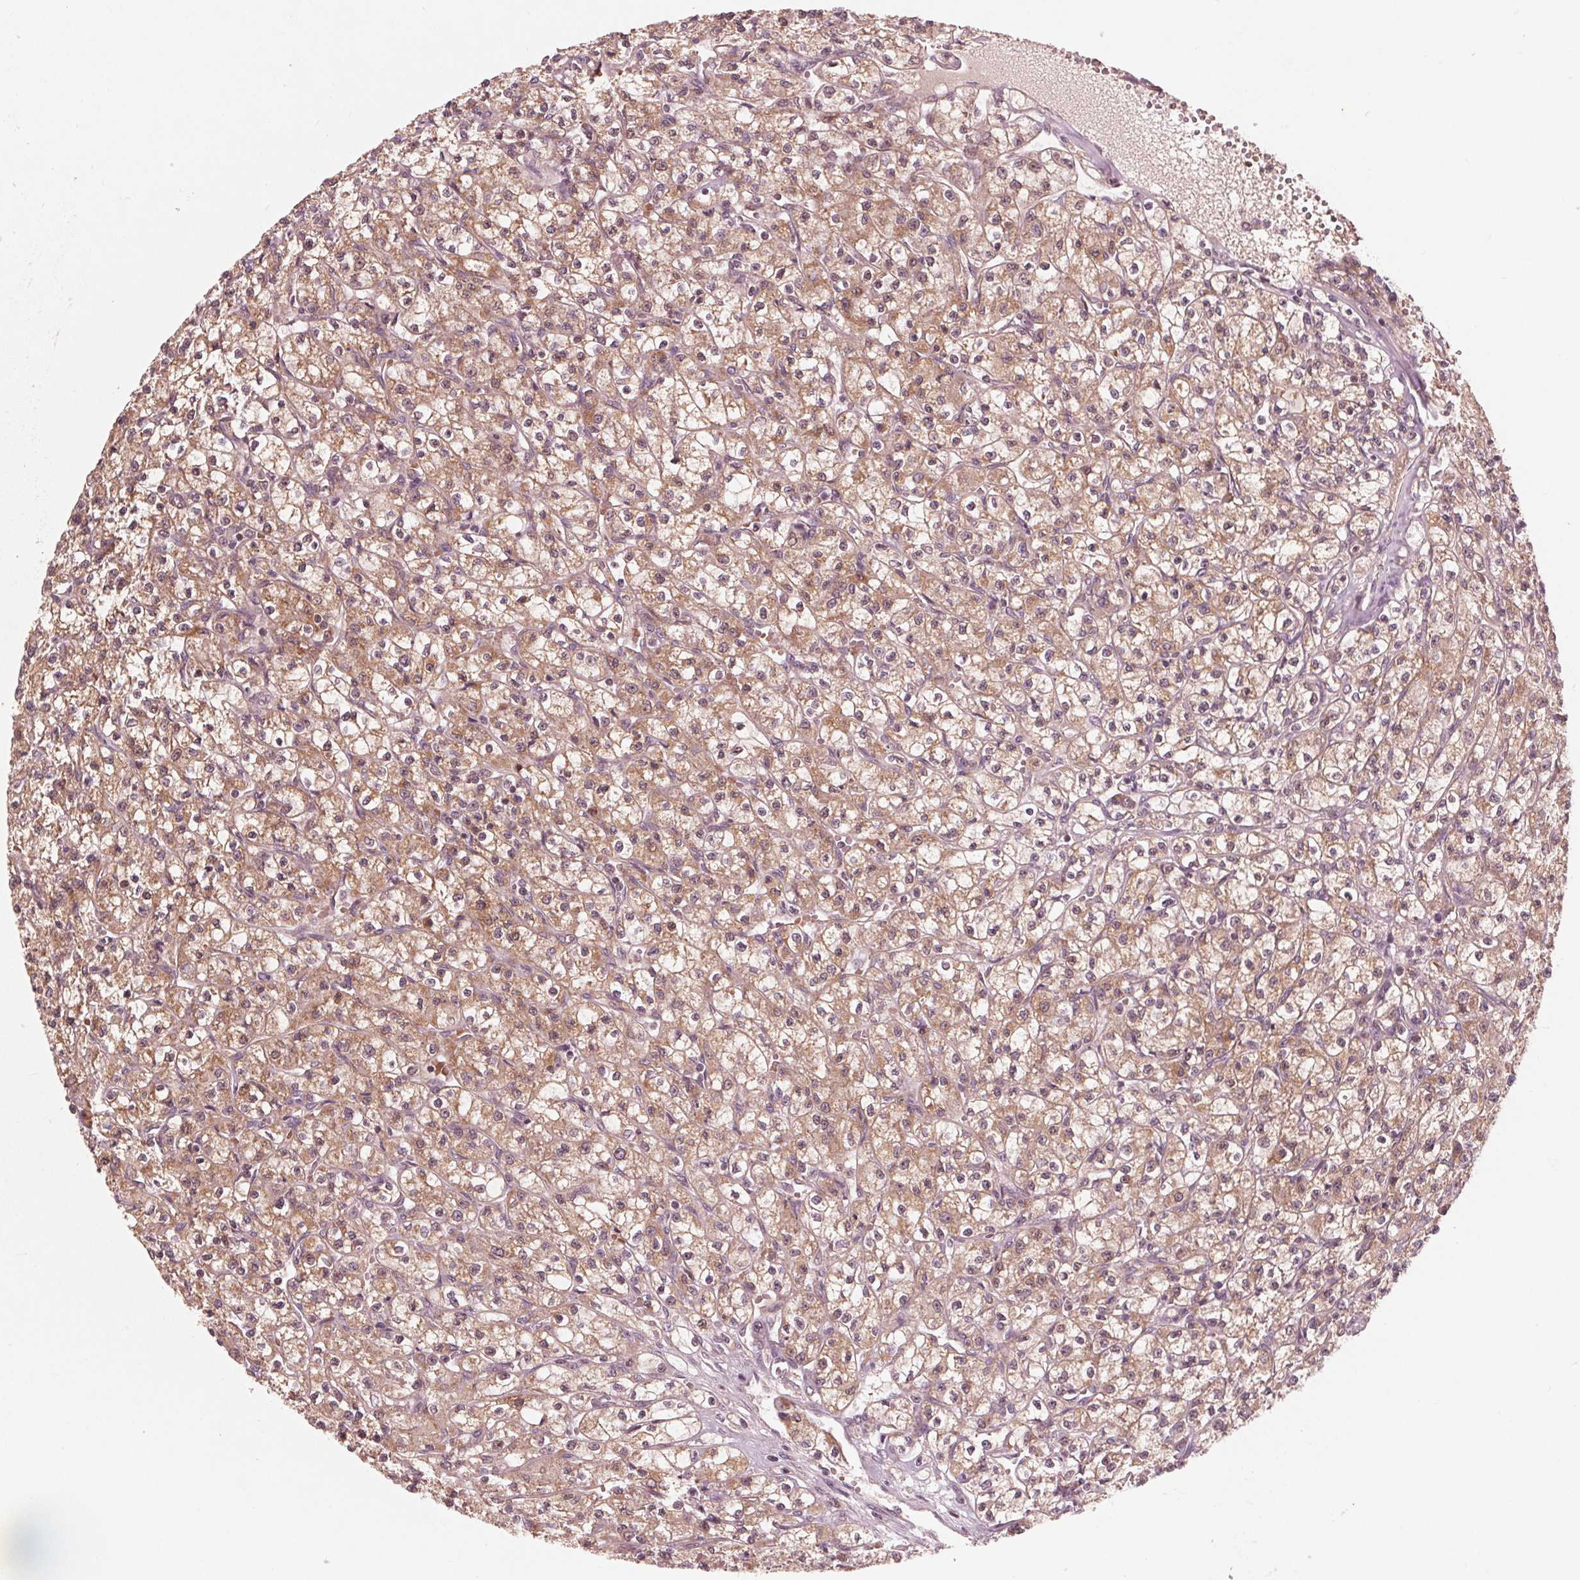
{"staining": {"intensity": "moderate", "quantity": "25%-75%", "location": "cytoplasmic/membranous"}, "tissue": "renal cancer", "cell_type": "Tumor cells", "image_type": "cancer", "snomed": [{"axis": "morphology", "description": "Adenocarcinoma, NOS"}, {"axis": "topography", "description": "Kidney"}], "caption": "Human renal cancer stained with a protein marker exhibits moderate staining in tumor cells.", "gene": "UBALD1", "patient": {"sex": "female", "age": 70}}